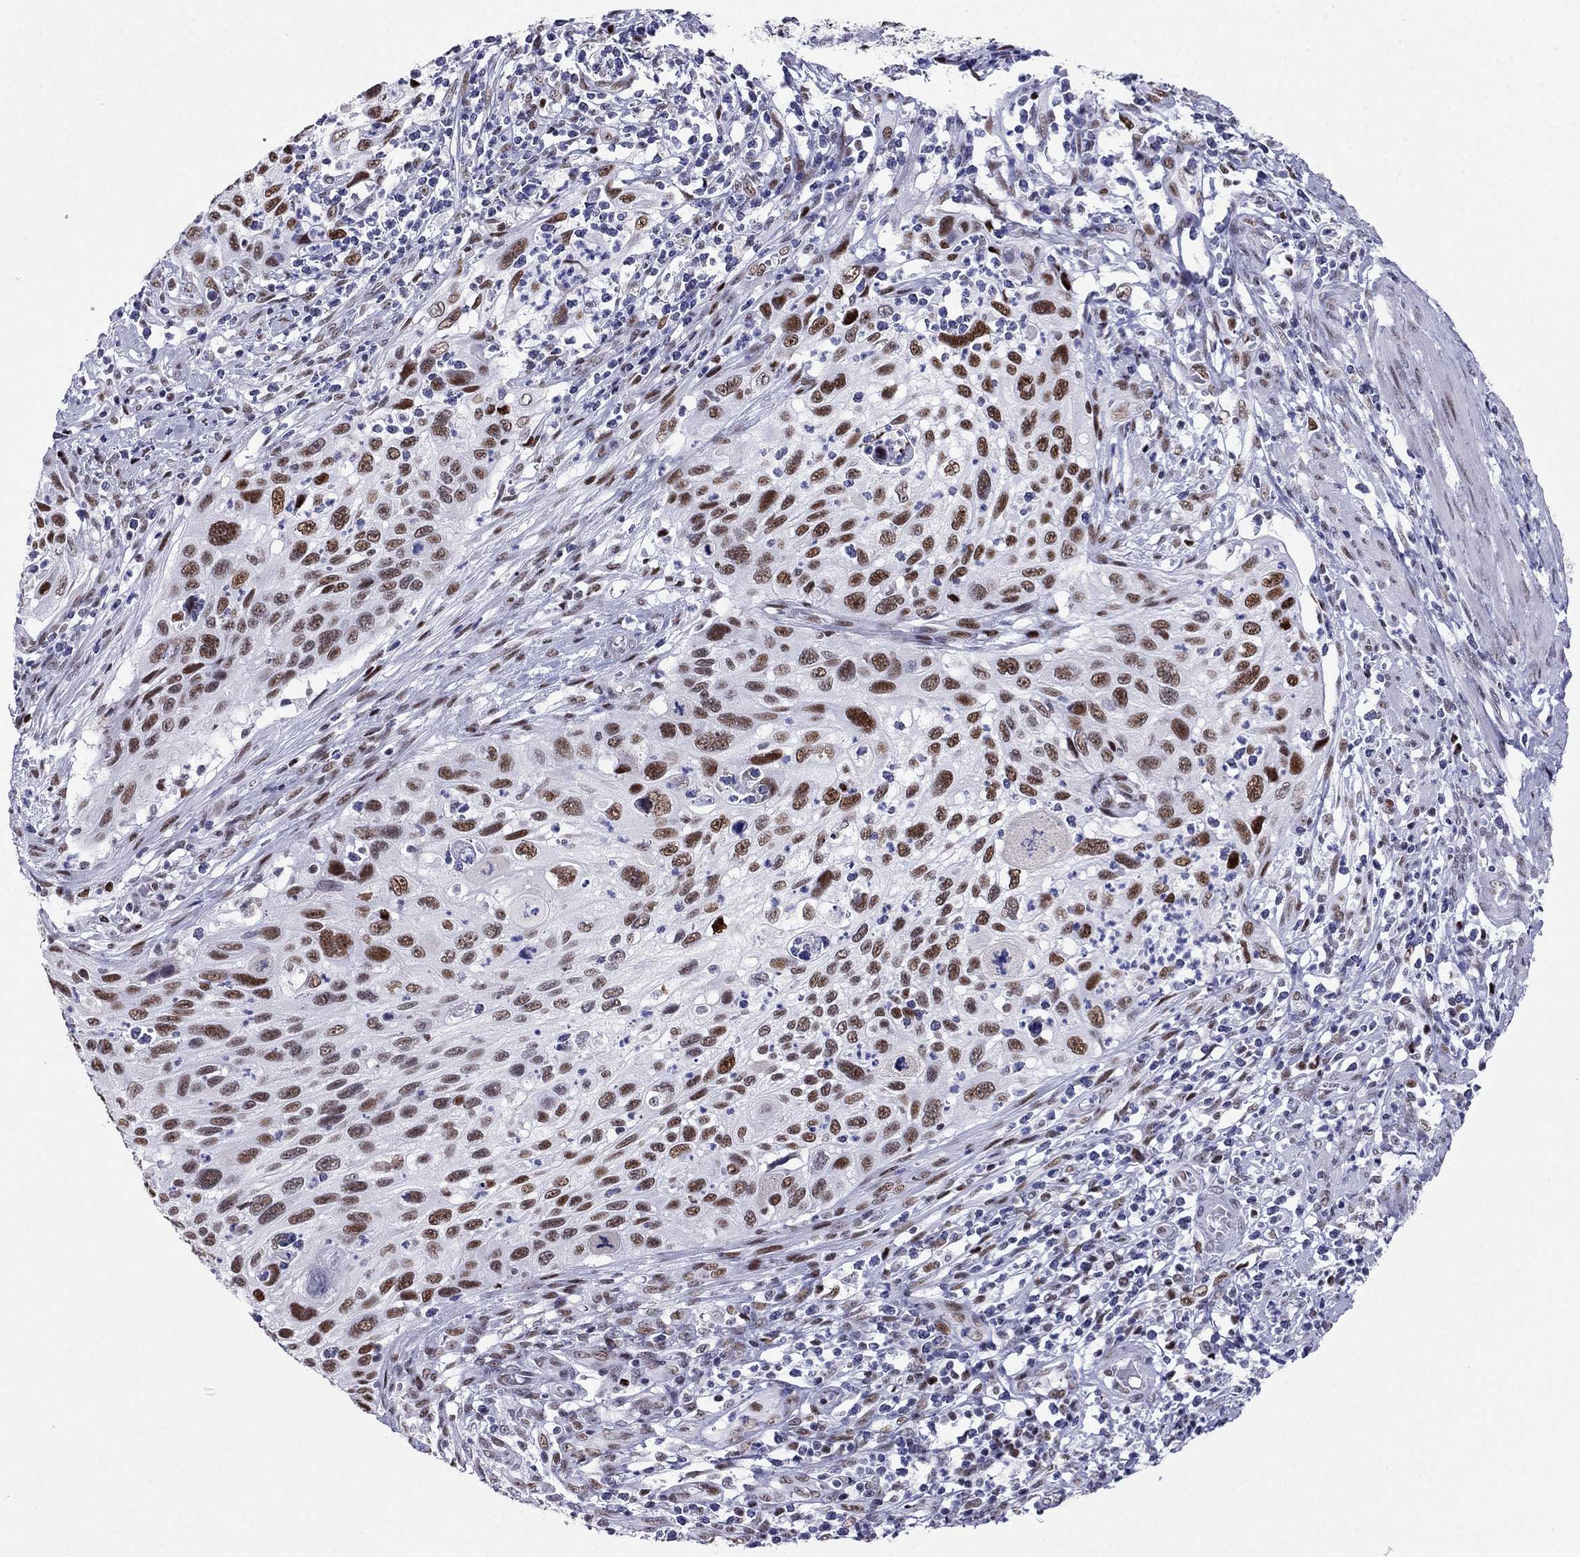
{"staining": {"intensity": "strong", "quantity": "25%-75%", "location": "nuclear"}, "tissue": "cervical cancer", "cell_type": "Tumor cells", "image_type": "cancer", "snomed": [{"axis": "morphology", "description": "Squamous cell carcinoma, NOS"}, {"axis": "topography", "description": "Cervix"}], "caption": "Immunohistochemistry (DAB (3,3'-diaminobenzidine)) staining of cervical cancer (squamous cell carcinoma) exhibits strong nuclear protein staining in approximately 25%-75% of tumor cells. Nuclei are stained in blue.", "gene": "PPM1G", "patient": {"sex": "female", "age": 70}}